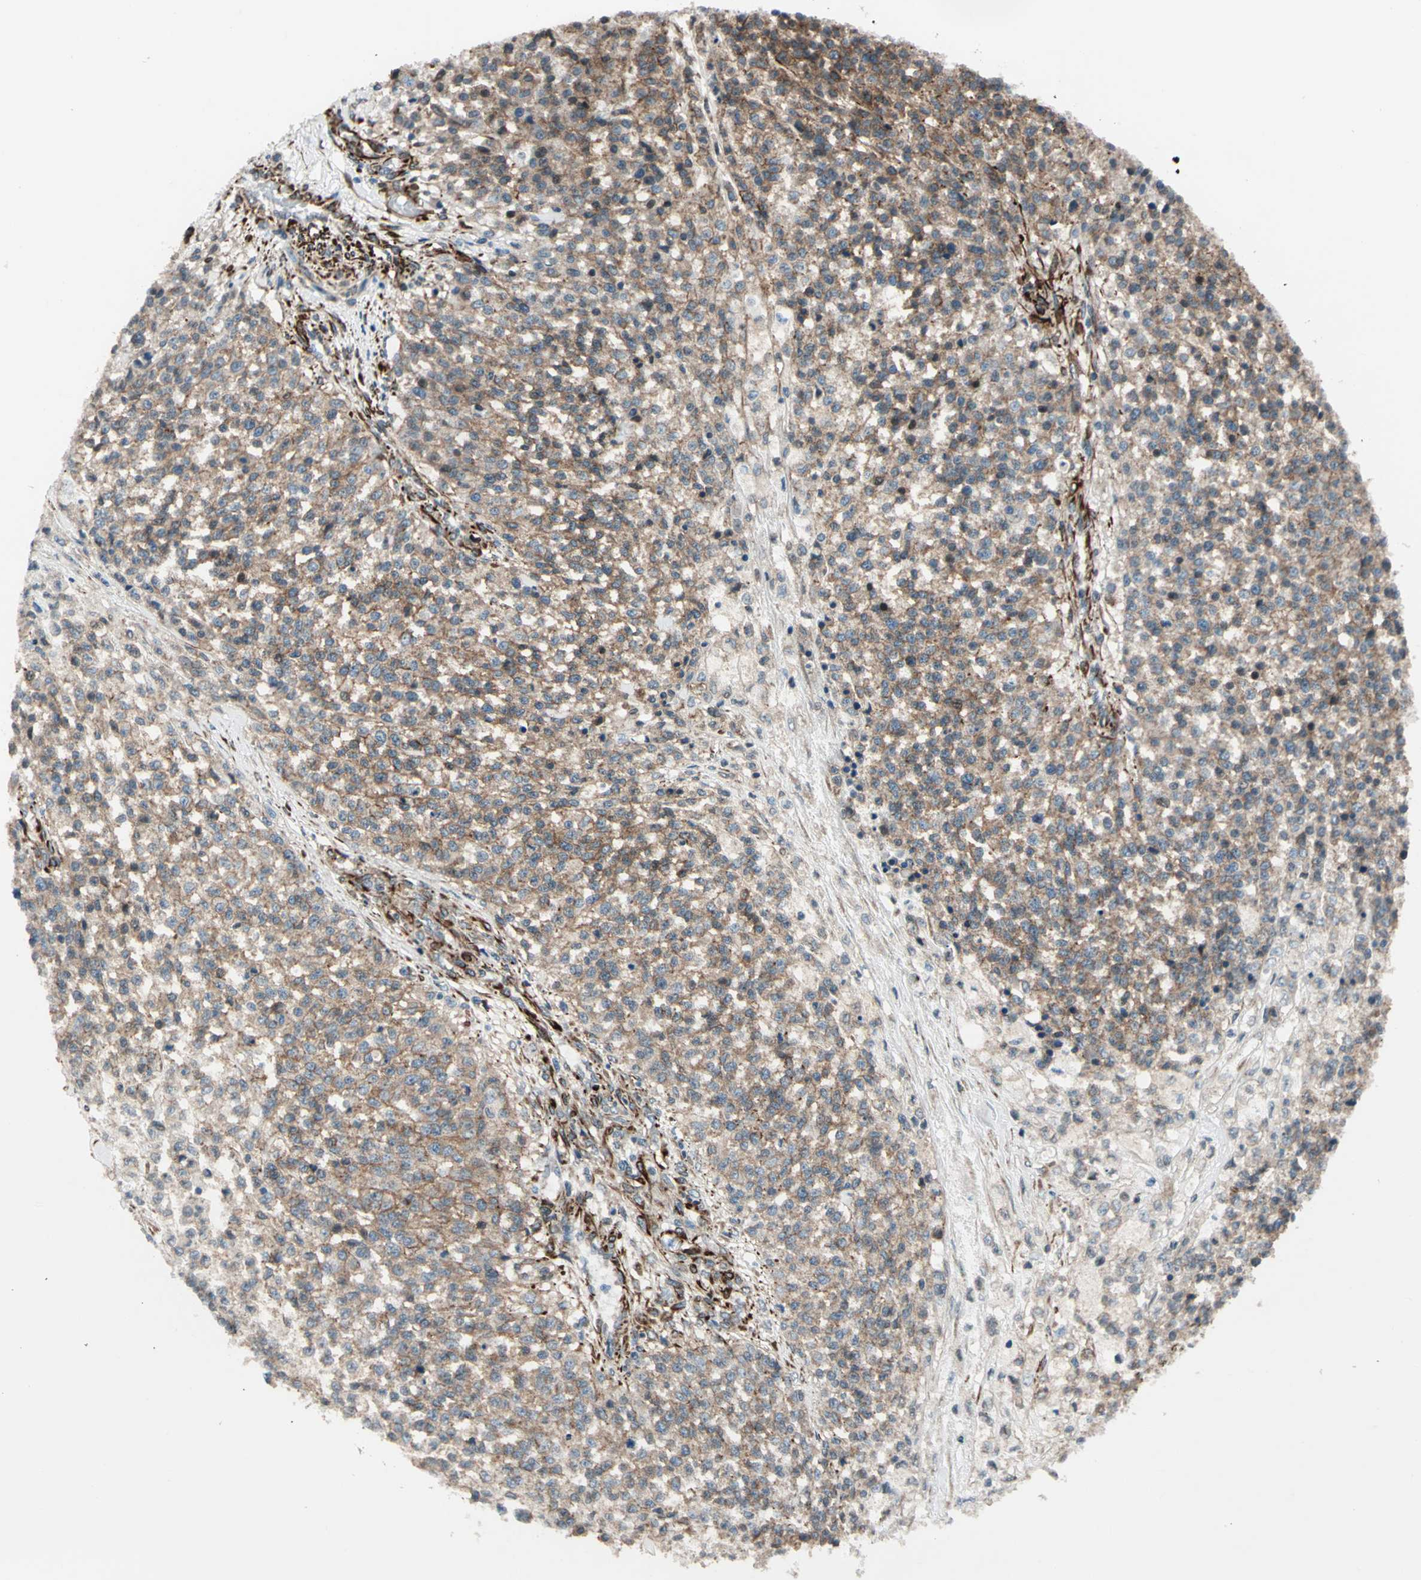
{"staining": {"intensity": "moderate", "quantity": ">75%", "location": "cytoplasmic/membranous"}, "tissue": "testis cancer", "cell_type": "Tumor cells", "image_type": "cancer", "snomed": [{"axis": "morphology", "description": "Seminoma, NOS"}, {"axis": "topography", "description": "Testis"}], "caption": "Immunohistochemical staining of testis cancer (seminoma) exhibits moderate cytoplasmic/membranous protein expression in approximately >75% of tumor cells.", "gene": "EXD2", "patient": {"sex": "male", "age": 59}}